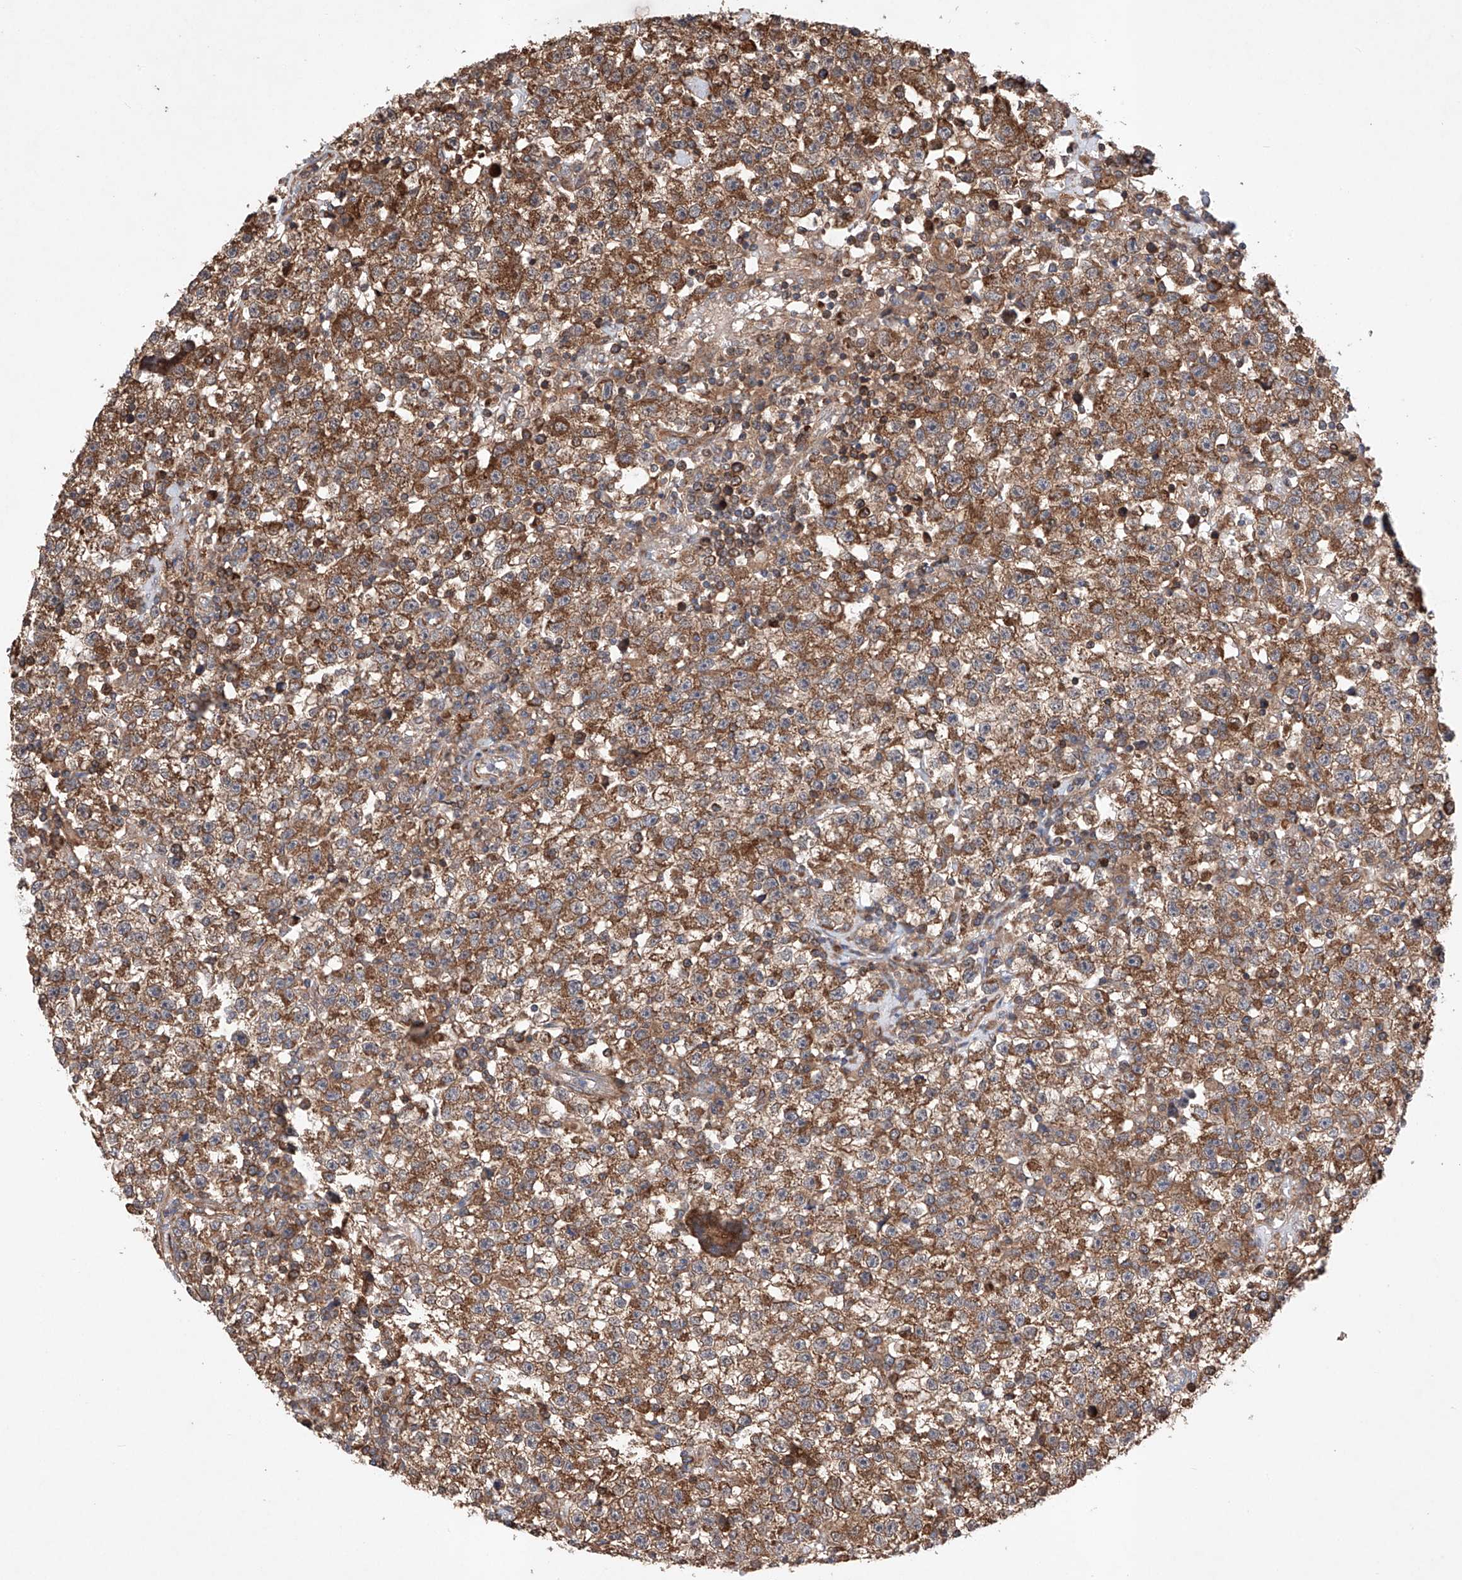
{"staining": {"intensity": "strong", "quantity": ">75%", "location": "cytoplasmic/membranous"}, "tissue": "testis cancer", "cell_type": "Tumor cells", "image_type": "cancer", "snomed": [{"axis": "morphology", "description": "Seminoma, NOS"}, {"axis": "topography", "description": "Testis"}], "caption": "A high amount of strong cytoplasmic/membranous positivity is present in approximately >75% of tumor cells in testis cancer tissue.", "gene": "TIMM23", "patient": {"sex": "male", "age": 22}}